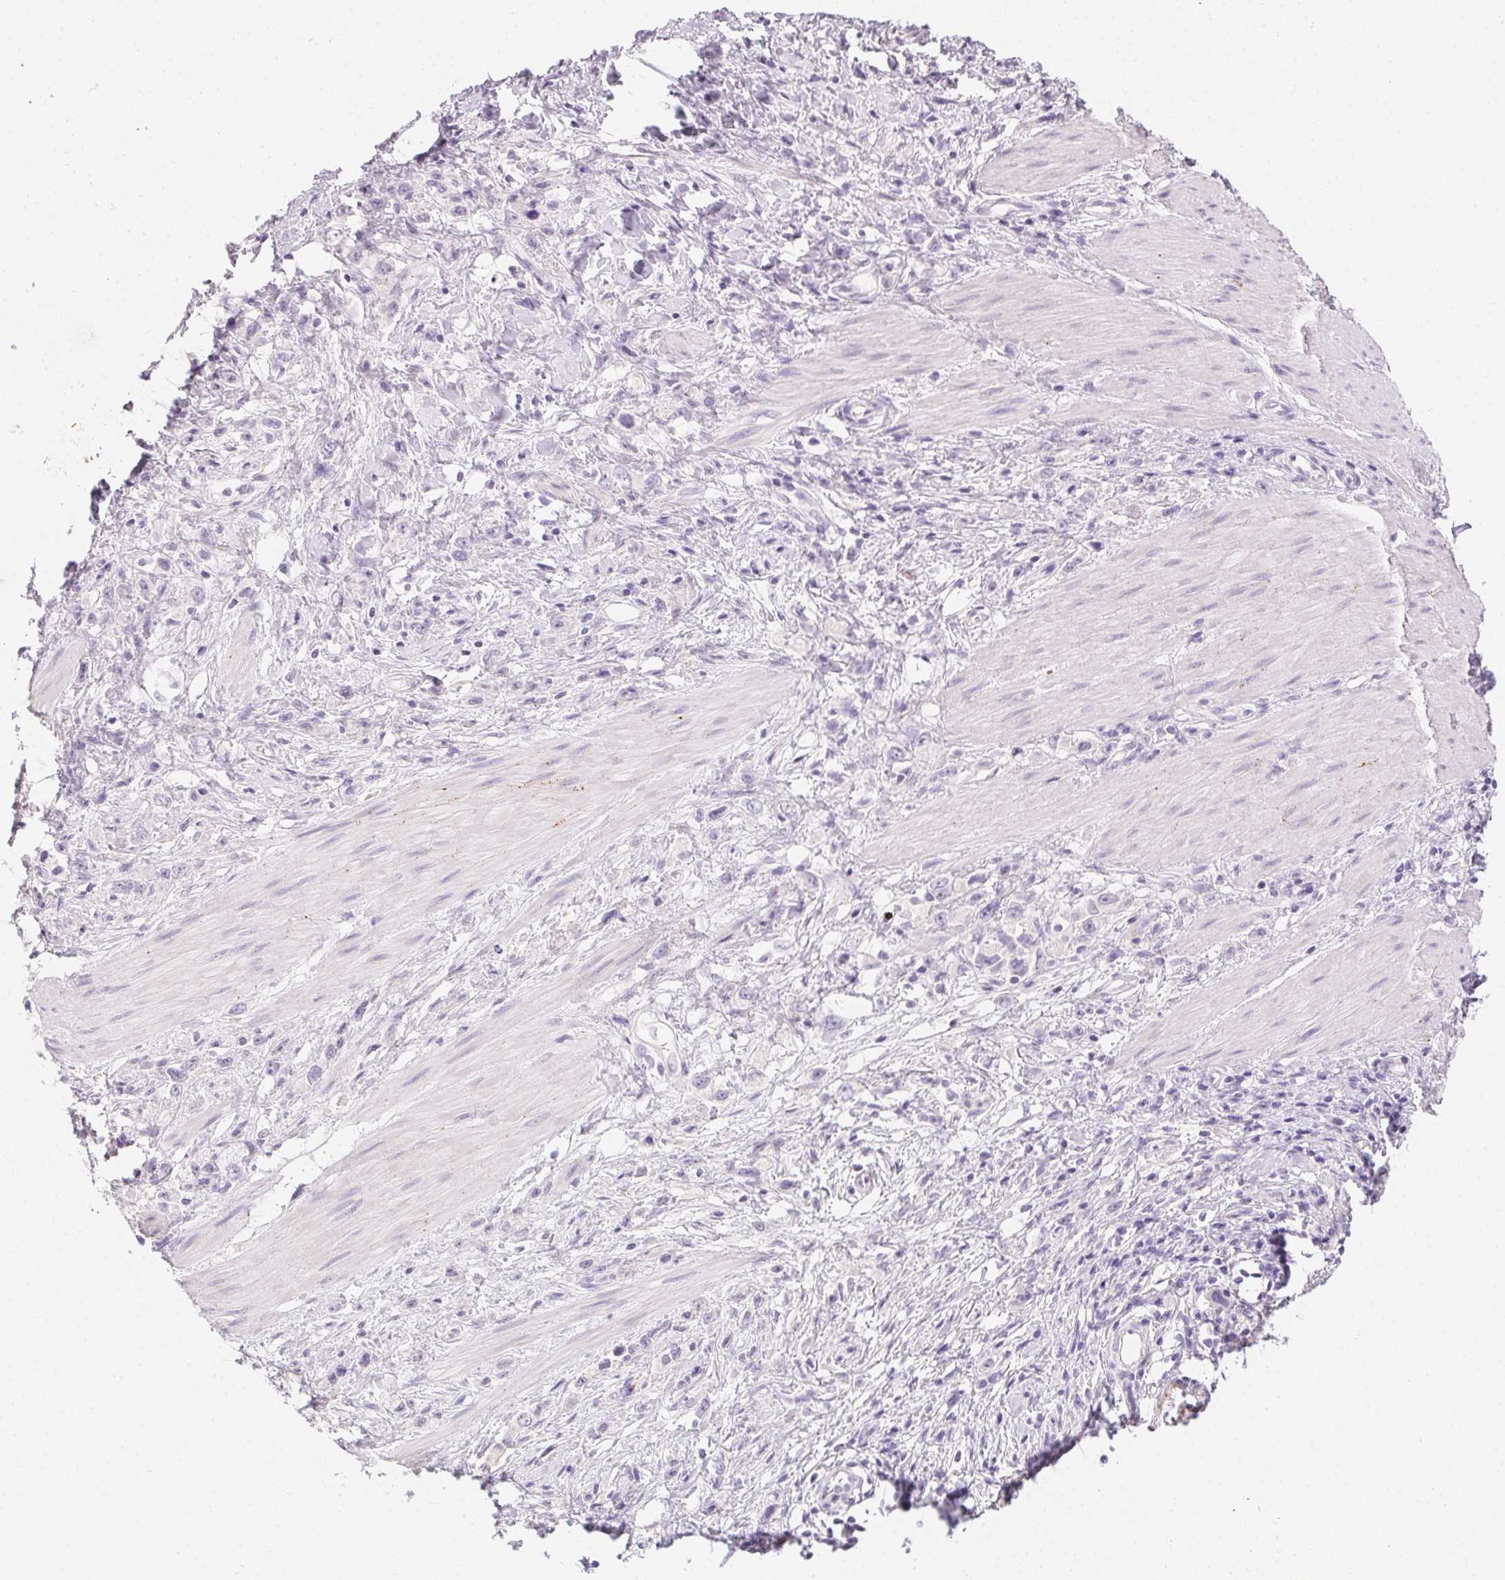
{"staining": {"intensity": "negative", "quantity": "none", "location": "none"}, "tissue": "stomach cancer", "cell_type": "Tumor cells", "image_type": "cancer", "snomed": [{"axis": "morphology", "description": "Adenocarcinoma, NOS"}, {"axis": "topography", "description": "Stomach"}], "caption": "Tumor cells show no significant staining in adenocarcinoma (stomach).", "gene": "MYL4", "patient": {"sex": "male", "age": 47}}